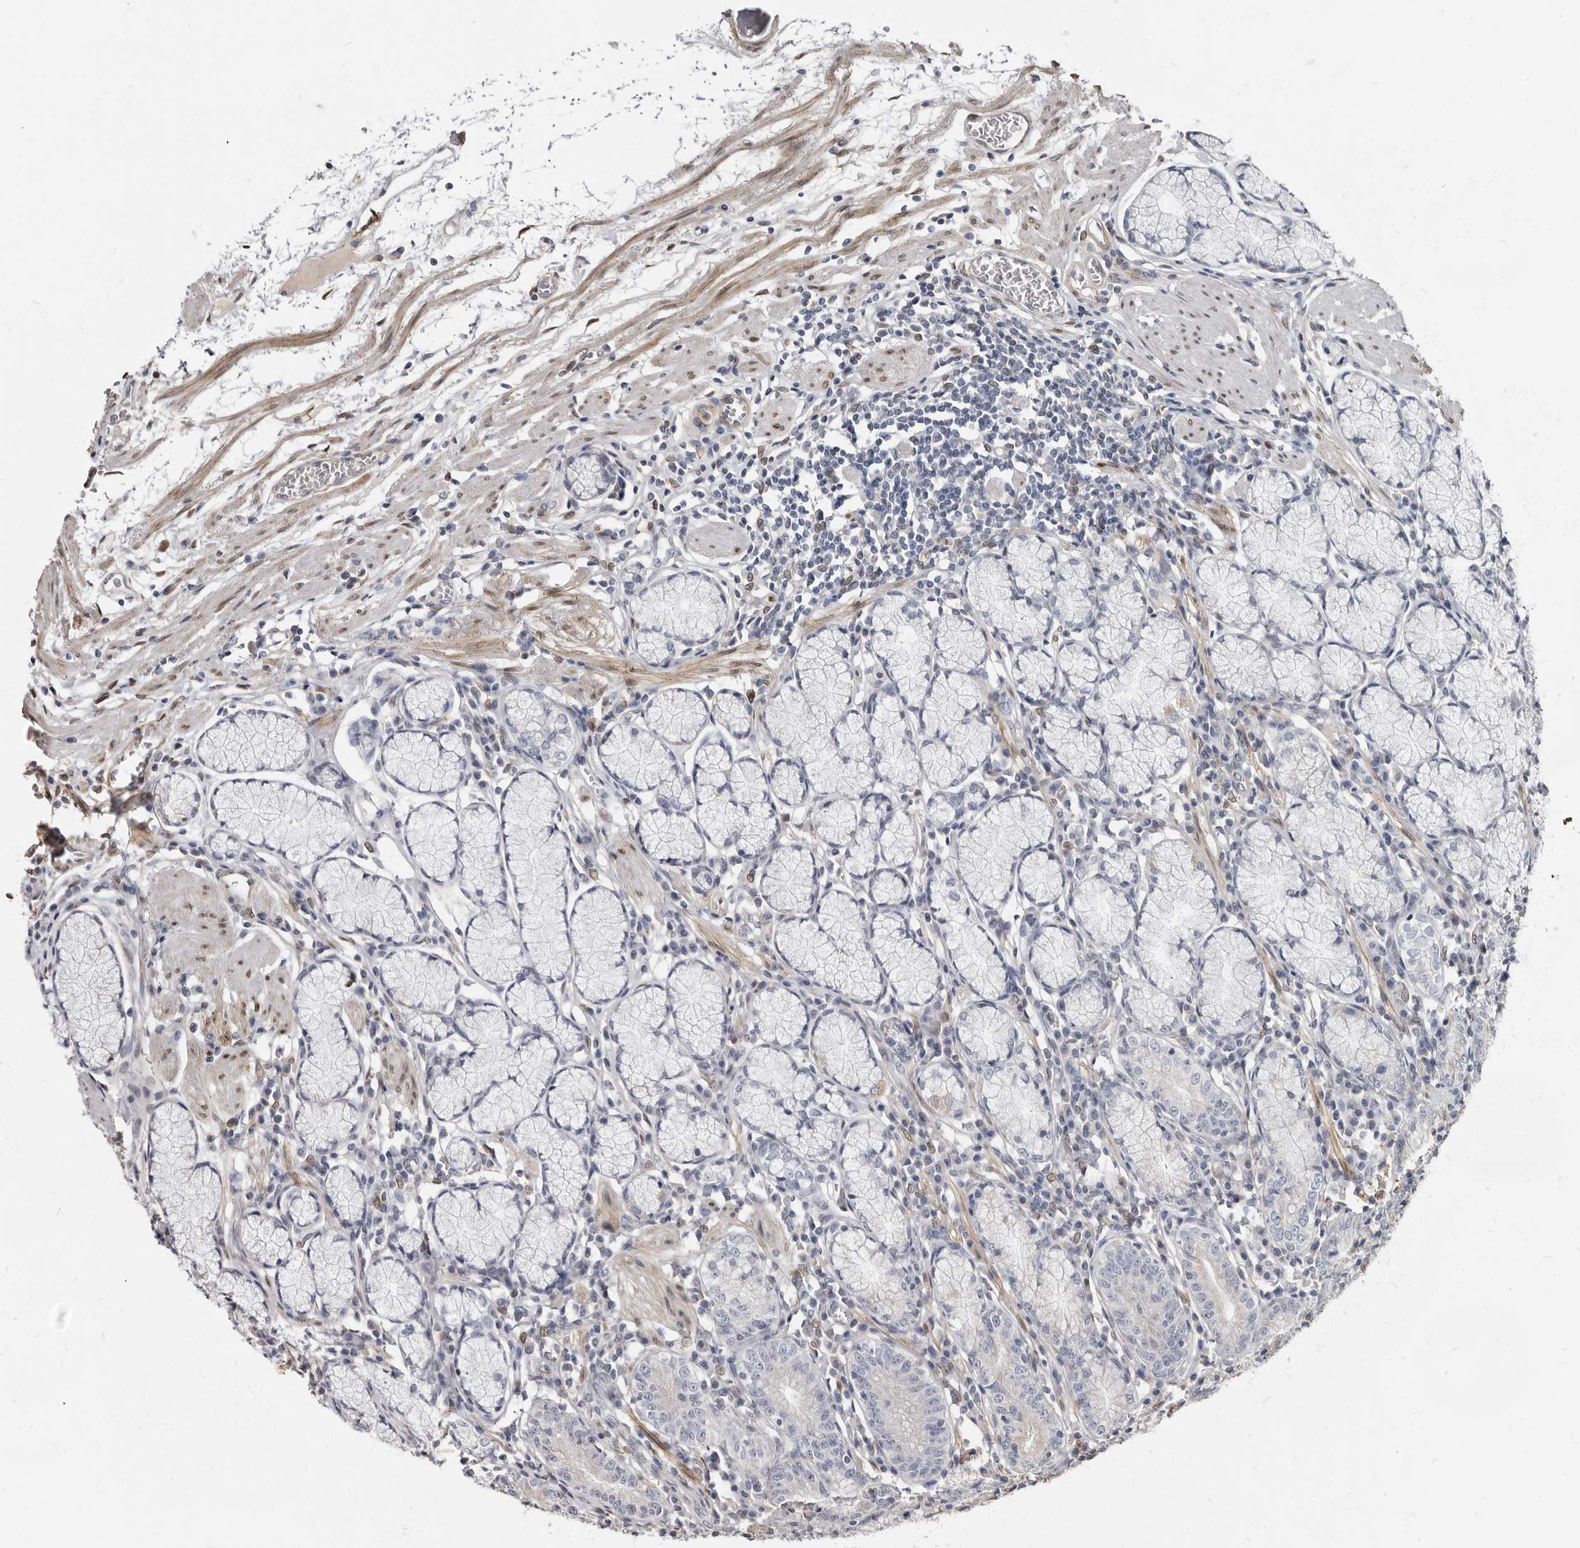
{"staining": {"intensity": "moderate", "quantity": "<25%", "location": "cytoplasmic/membranous"}, "tissue": "stomach", "cell_type": "Glandular cells", "image_type": "normal", "snomed": [{"axis": "morphology", "description": "Normal tissue, NOS"}, {"axis": "topography", "description": "Stomach"}], "caption": "Protein expression analysis of unremarkable human stomach reveals moderate cytoplasmic/membranous positivity in approximately <25% of glandular cells.", "gene": "MRGPRF", "patient": {"sex": "male", "age": 55}}